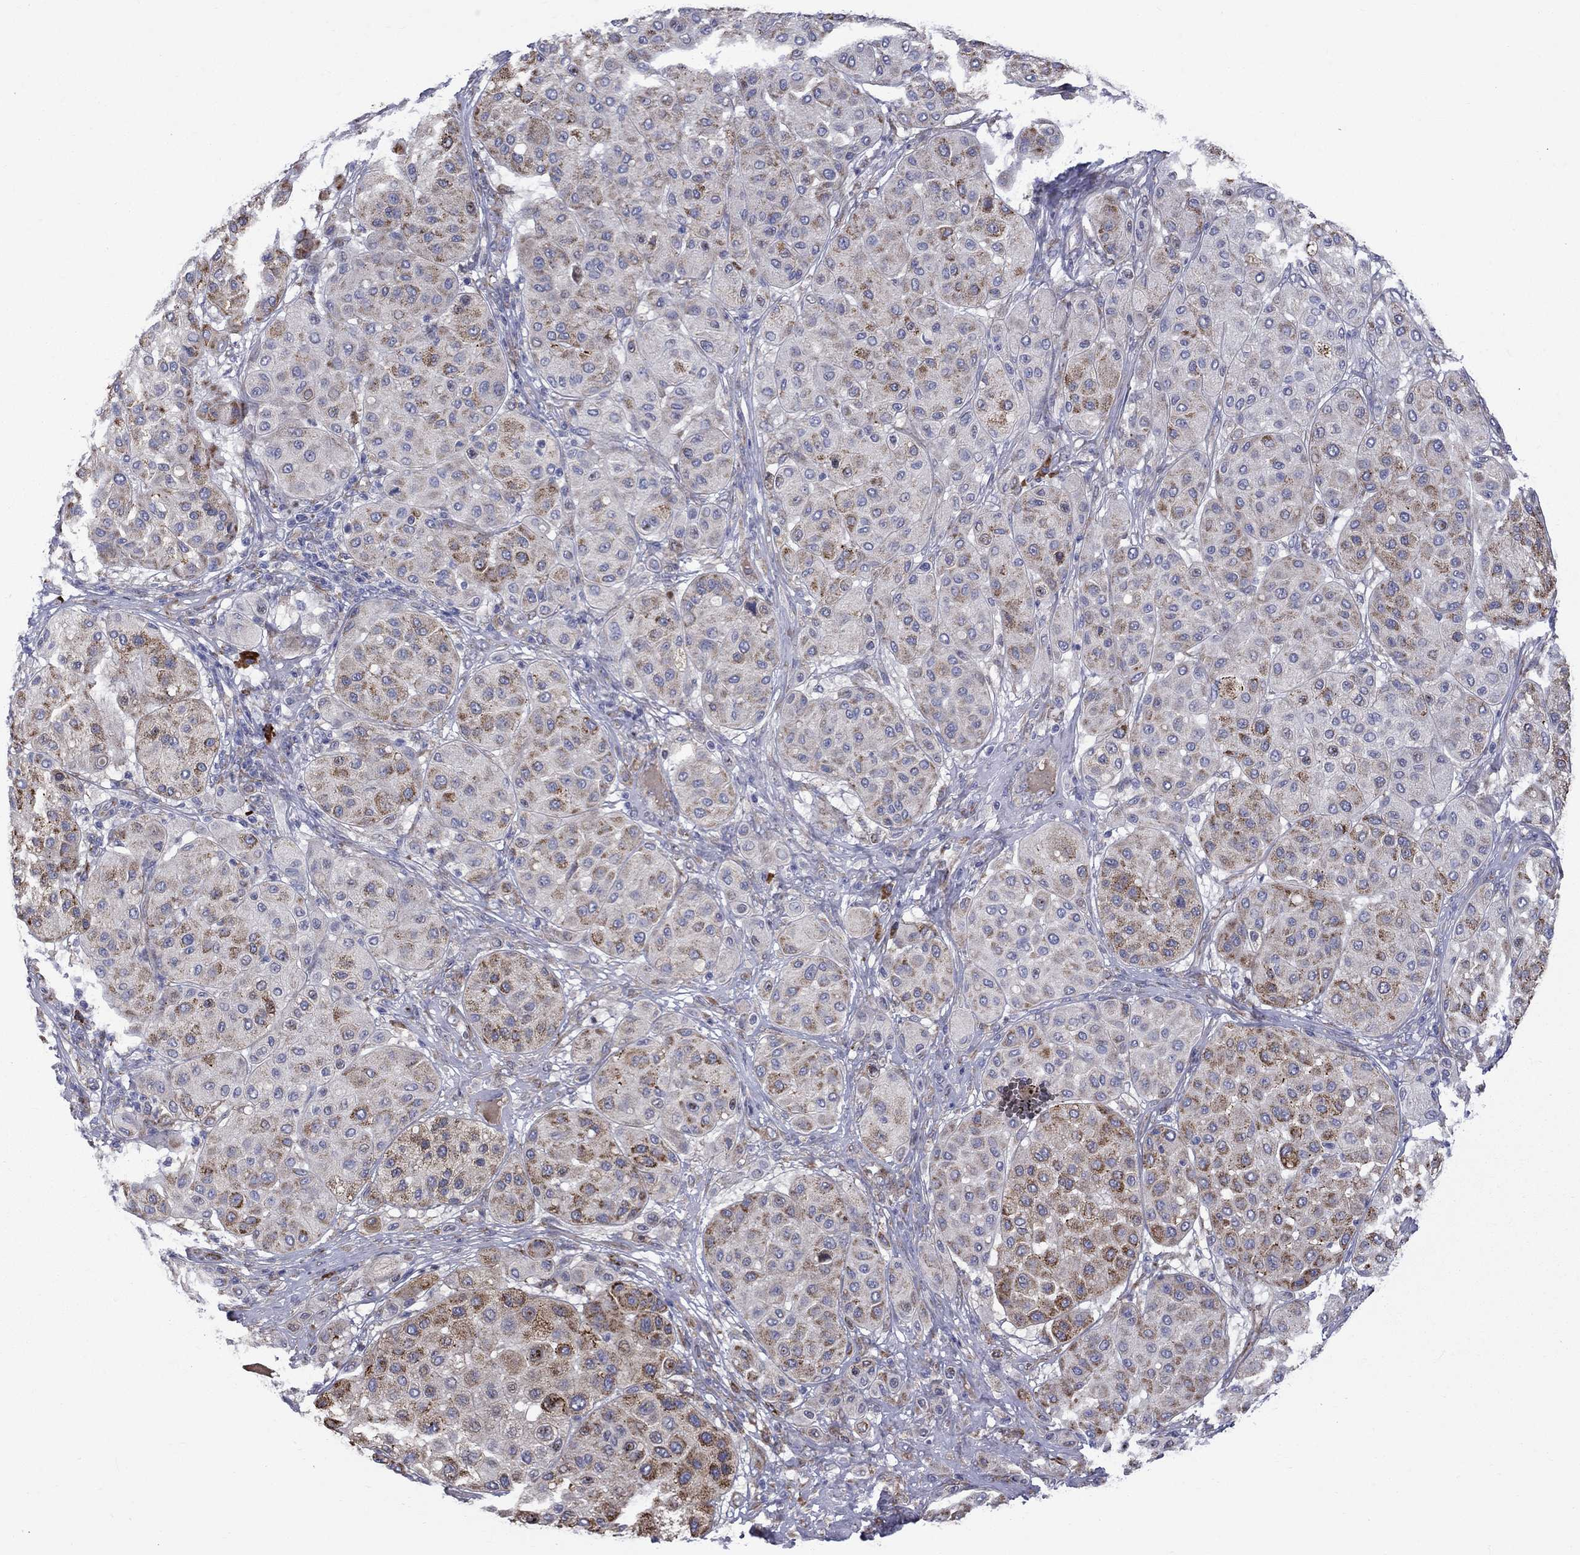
{"staining": {"intensity": "strong", "quantity": "25%-75%", "location": "cytoplasmic/membranous"}, "tissue": "melanoma", "cell_type": "Tumor cells", "image_type": "cancer", "snomed": [{"axis": "morphology", "description": "Malignant melanoma, Metastatic site"}, {"axis": "topography", "description": "Smooth muscle"}], "caption": "Immunohistochemical staining of human melanoma reveals strong cytoplasmic/membranous protein positivity in approximately 25%-75% of tumor cells.", "gene": "ASNS", "patient": {"sex": "male", "age": 41}}